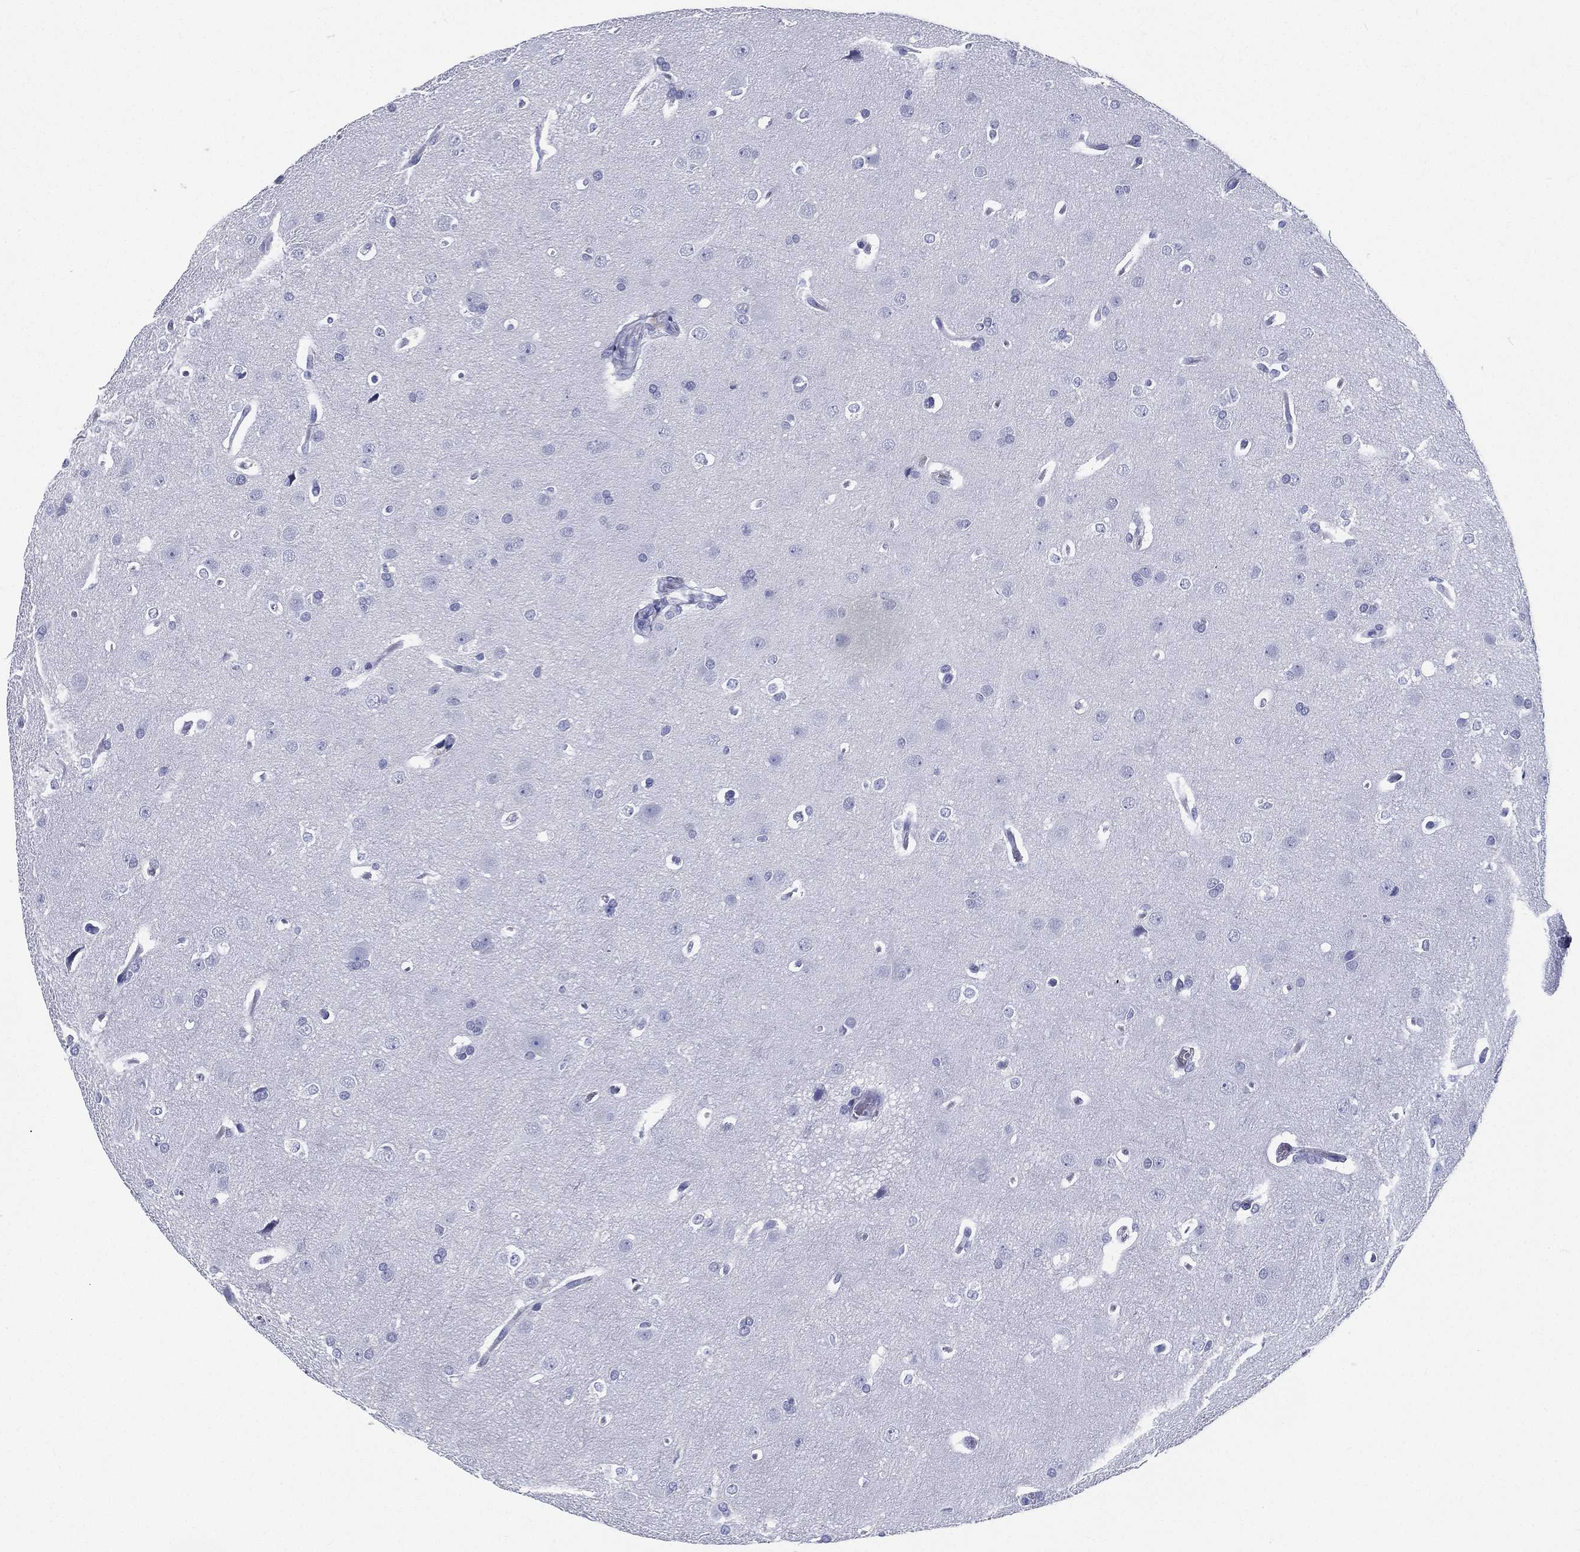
{"staining": {"intensity": "negative", "quantity": "none", "location": "none"}, "tissue": "glioma", "cell_type": "Tumor cells", "image_type": "cancer", "snomed": [{"axis": "morphology", "description": "Glioma, malignant, Low grade"}, {"axis": "topography", "description": "Brain"}], "caption": "Immunohistochemistry photomicrograph of human glioma stained for a protein (brown), which demonstrates no staining in tumor cells. Nuclei are stained in blue.", "gene": "RSPH4A", "patient": {"sex": "female", "age": 32}}